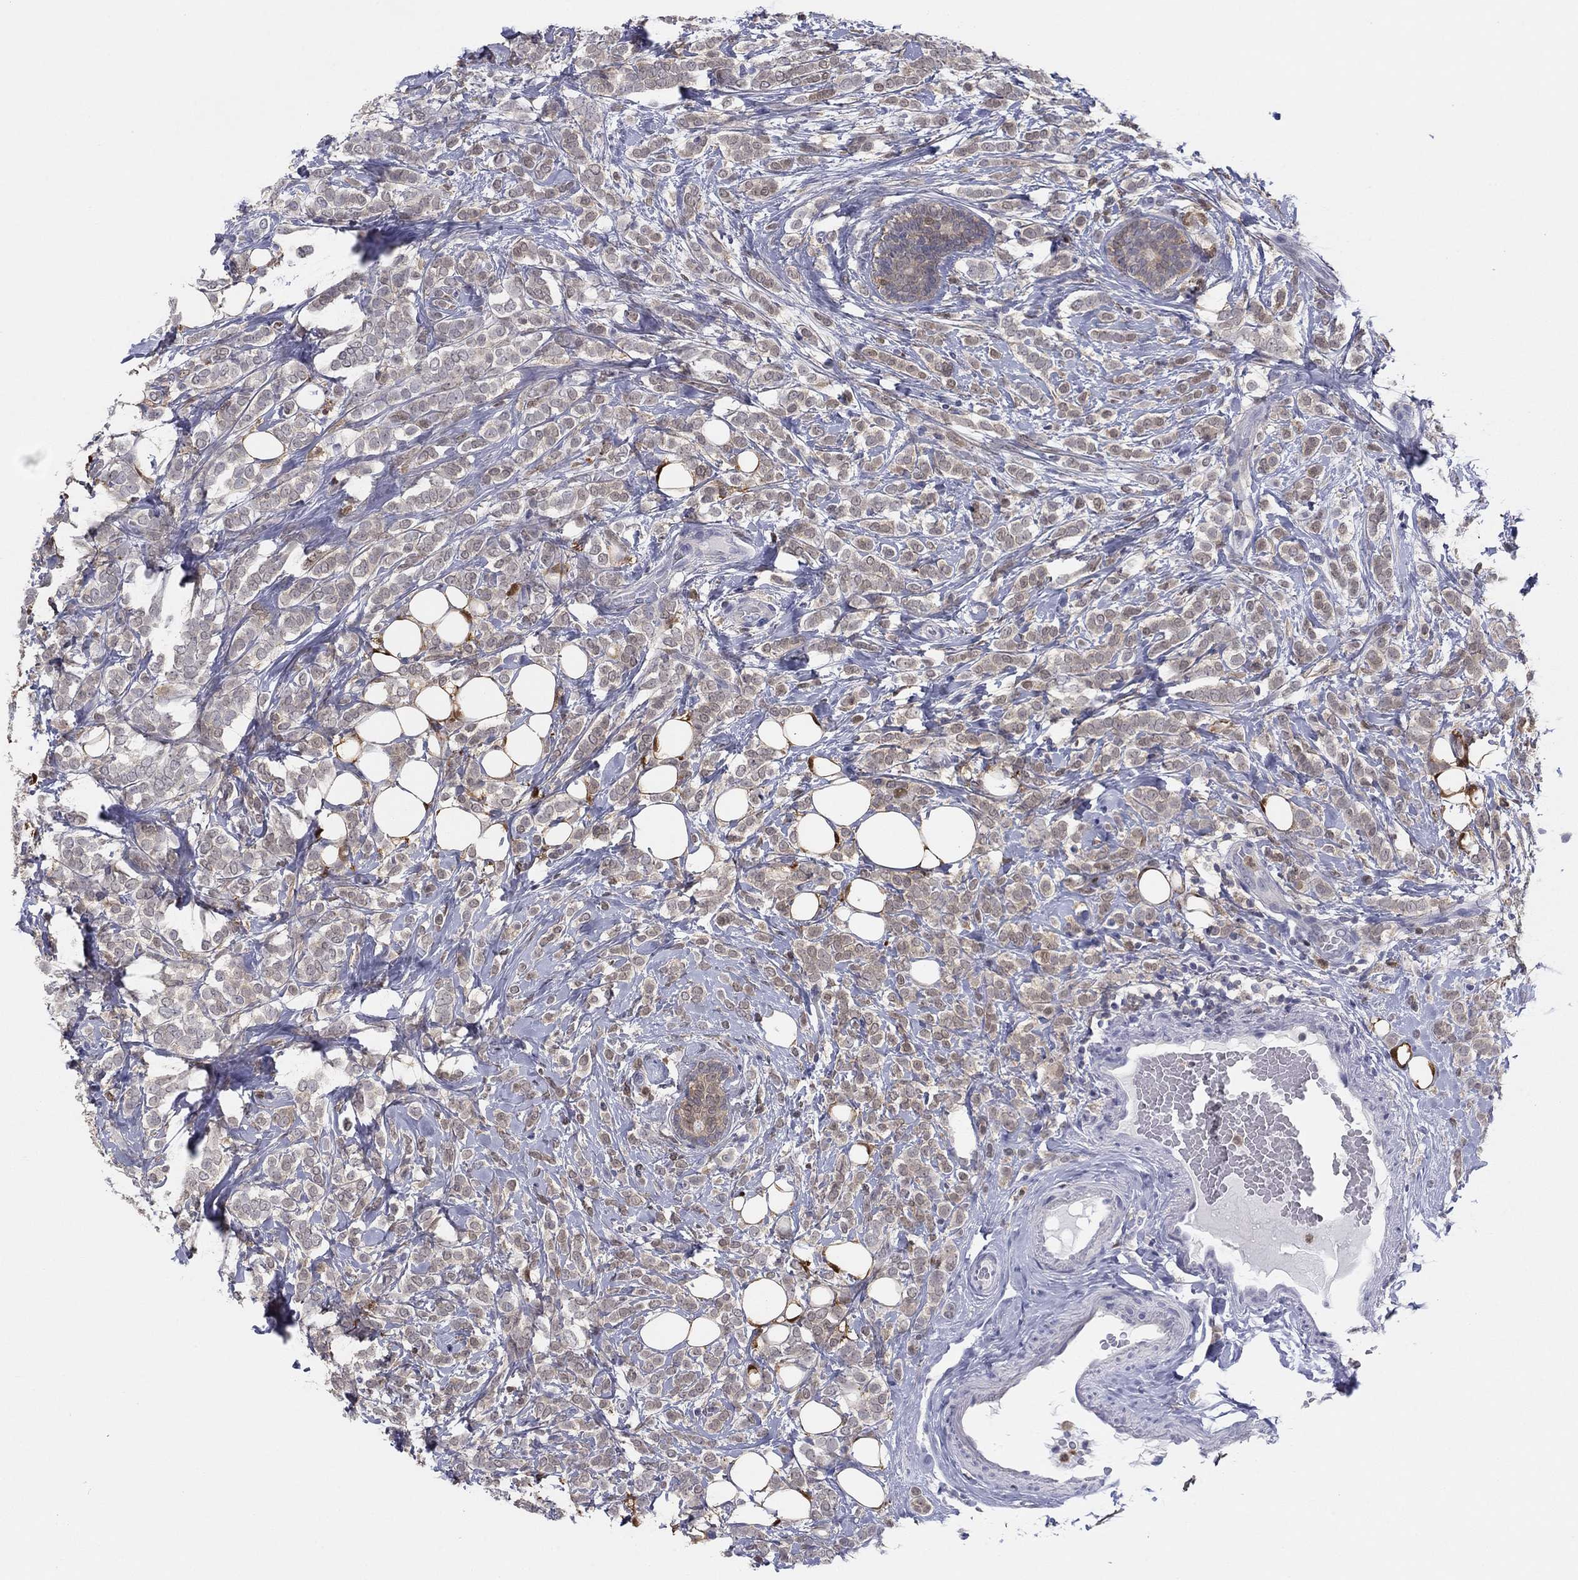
{"staining": {"intensity": "weak", "quantity": "<25%", "location": "cytoplasmic/membranous"}, "tissue": "breast cancer", "cell_type": "Tumor cells", "image_type": "cancer", "snomed": [{"axis": "morphology", "description": "Lobular carcinoma"}, {"axis": "topography", "description": "Breast"}], "caption": "A histopathology image of human breast lobular carcinoma is negative for staining in tumor cells.", "gene": "PDXK", "patient": {"sex": "female", "age": 49}}